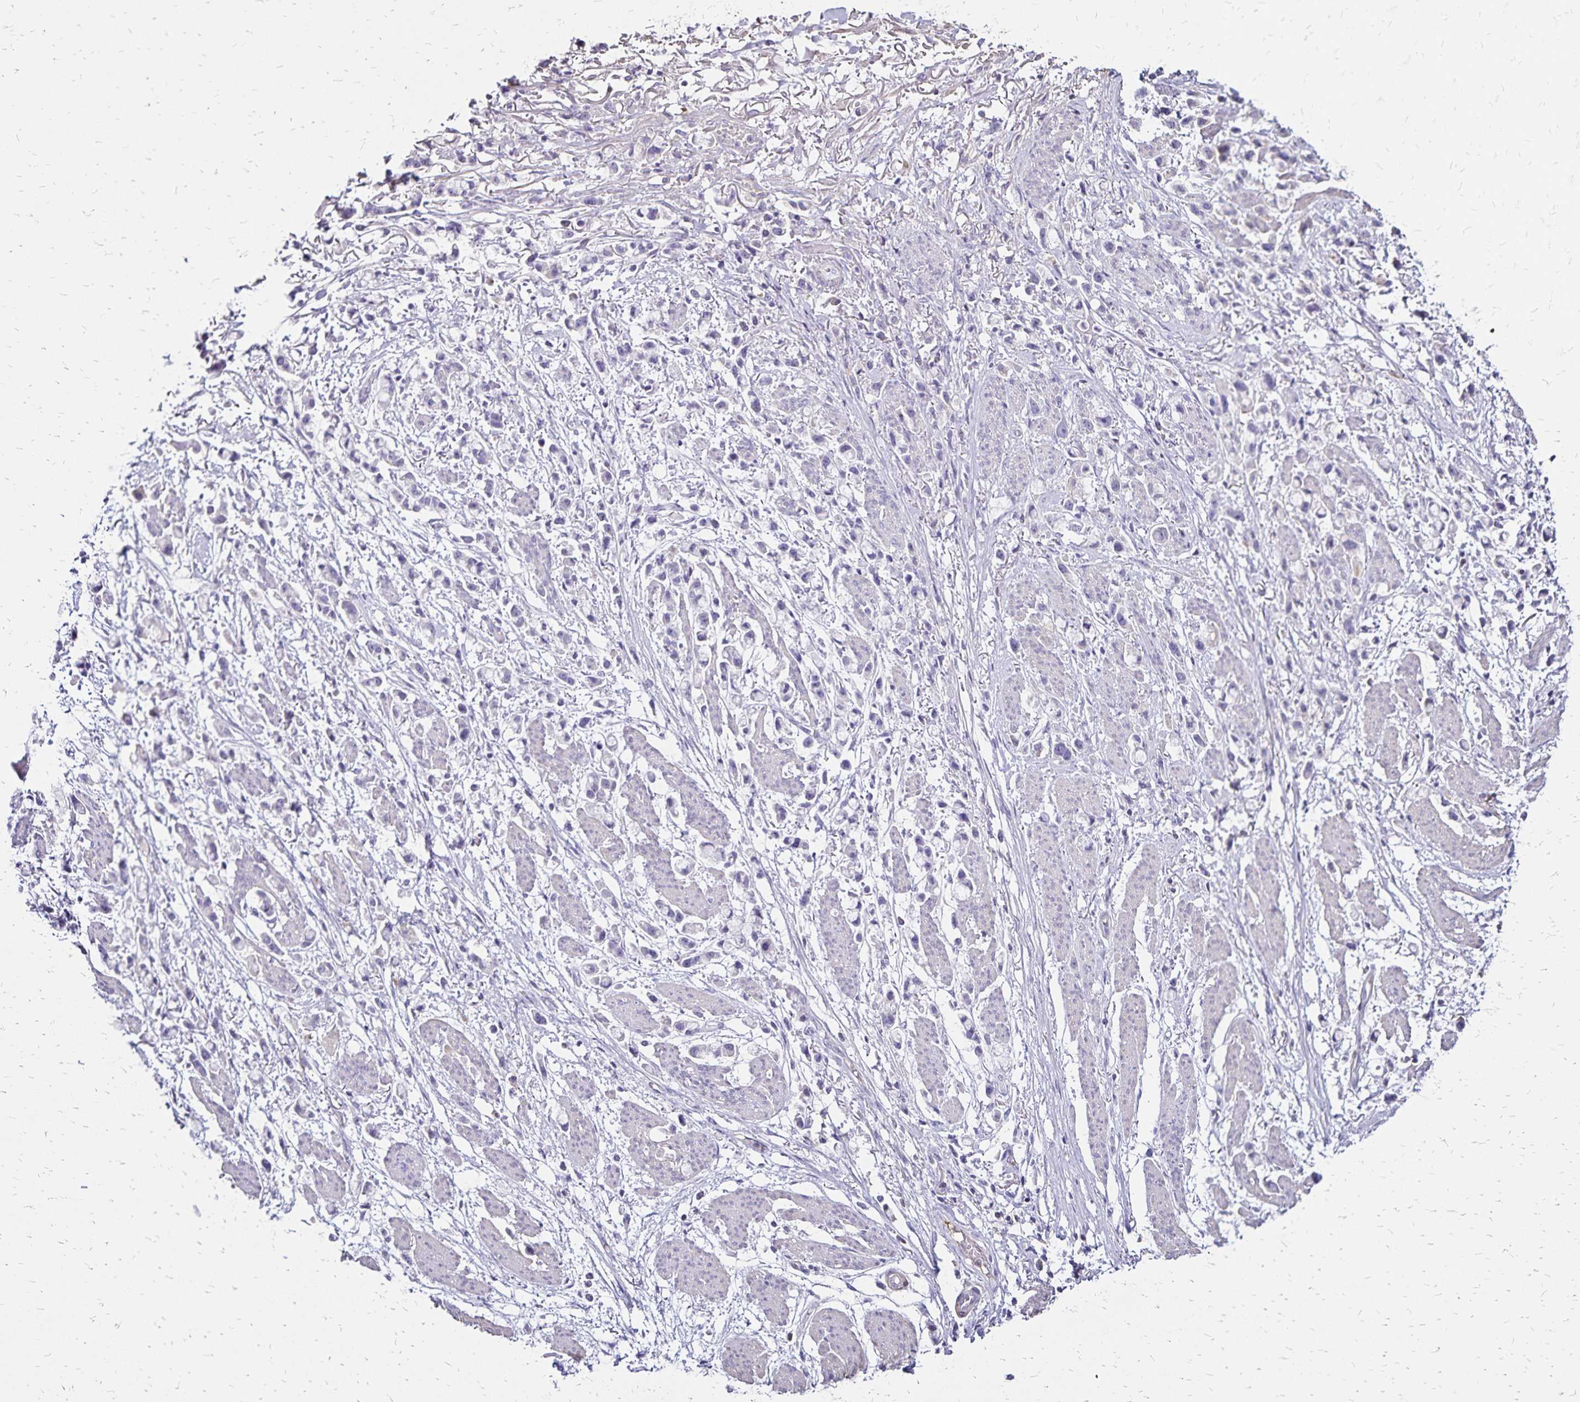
{"staining": {"intensity": "negative", "quantity": "none", "location": "none"}, "tissue": "stomach cancer", "cell_type": "Tumor cells", "image_type": "cancer", "snomed": [{"axis": "morphology", "description": "Adenocarcinoma, NOS"}, {"axis": "topography", "description": "Stomach"}], "caption": "Tumor cells are negative for brown protein staining in stomach cancer. (Brightfield microscopy of DAB (3,3'-diaminobenzidine) immunohistochemistry (IHC) at high magnification).", "gene": "KISS1", "patient": {"sex": "female", "age": 81}}